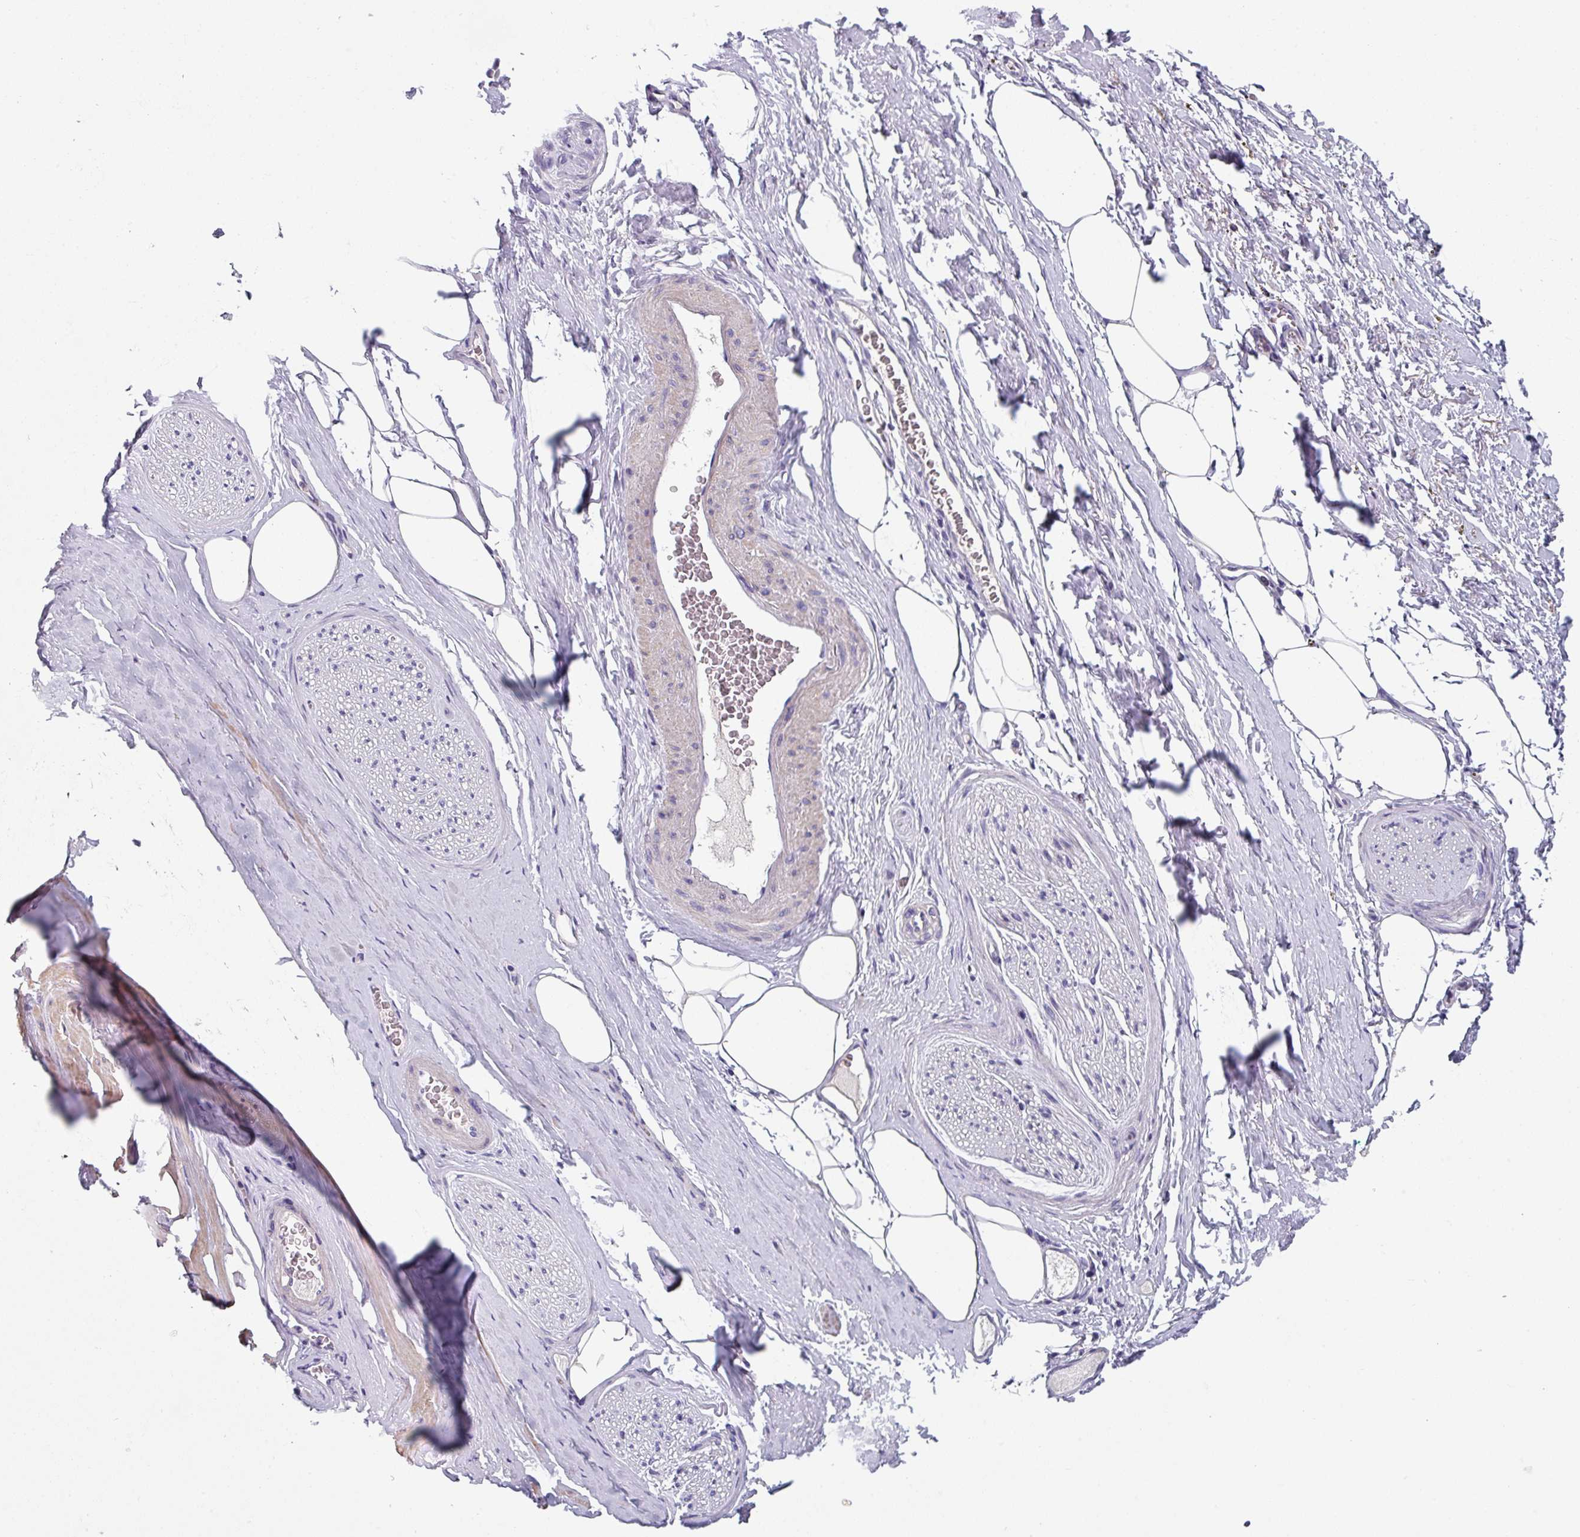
{"staining": {"intensity": "negative", "quantity": "none", "location": "none"}, "tissue": "adipose tissue", "cell_type": "Adipocytes", "image_type": "normal", "snomed": [{"axis": "morphology", "description": "Normal tissue, NOS"}, {"axis": "morphology", "description": "Adenocarcinoma, High grade"}, {"axis": "topography", "description": "Prostate"}, {"axis": "topography", "description": "Peripheral nerve tissue"}], "caption": "Immunohistochemistry (IHC) image of benign adipose tissue stained for a protein (brown), which exhibits no staining in adipocytes. The staining was performed using DAB (3,3'-diaminobenzidine) to visualize the protein expression in brown, while the nuclei were stained in blue with hematoxylin (Magnification: 20x).", "gene": "TMEM132A", "patient": {"sex": "male", "age": 68}}